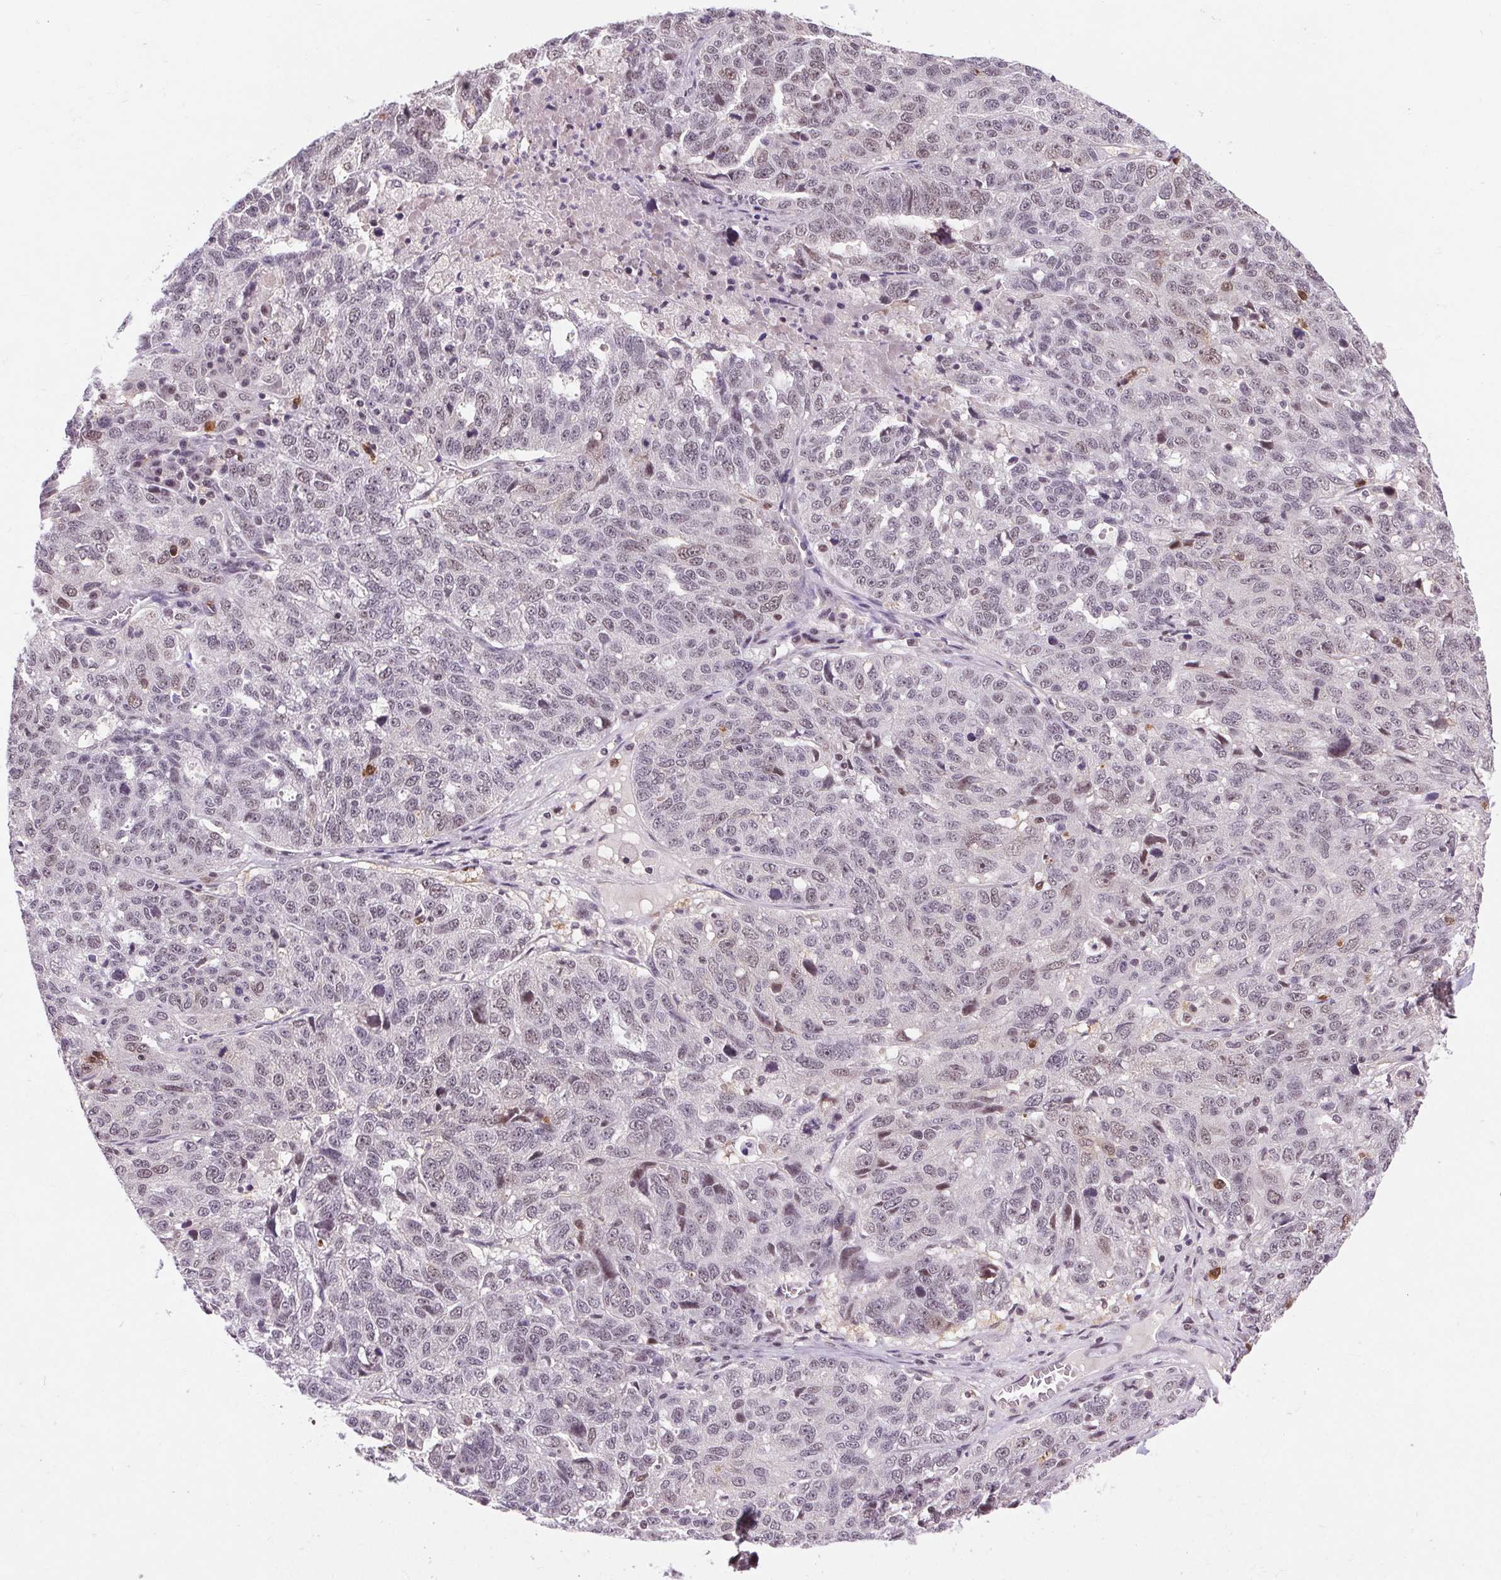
{"staining": {"intensity": "negative", "quantity": "none", "location": "none"}, "tissue": "ovarian cancer", "cell_type": "Tumor cells", "image_type": "cancer", "snomed": [{"axis": "morphology", "description": "Cystadenocarcinoma, serous, NOS"}, {"axis": "topography", "description": "Ovary"}], "caption": "This is a micrograph of IHC staining of ovarian serous cystadenocarcinoma, which shows no positivity in tumor cells.", "gene": "CD2BP2", "patient": {"sex": "female", "age": 71}}